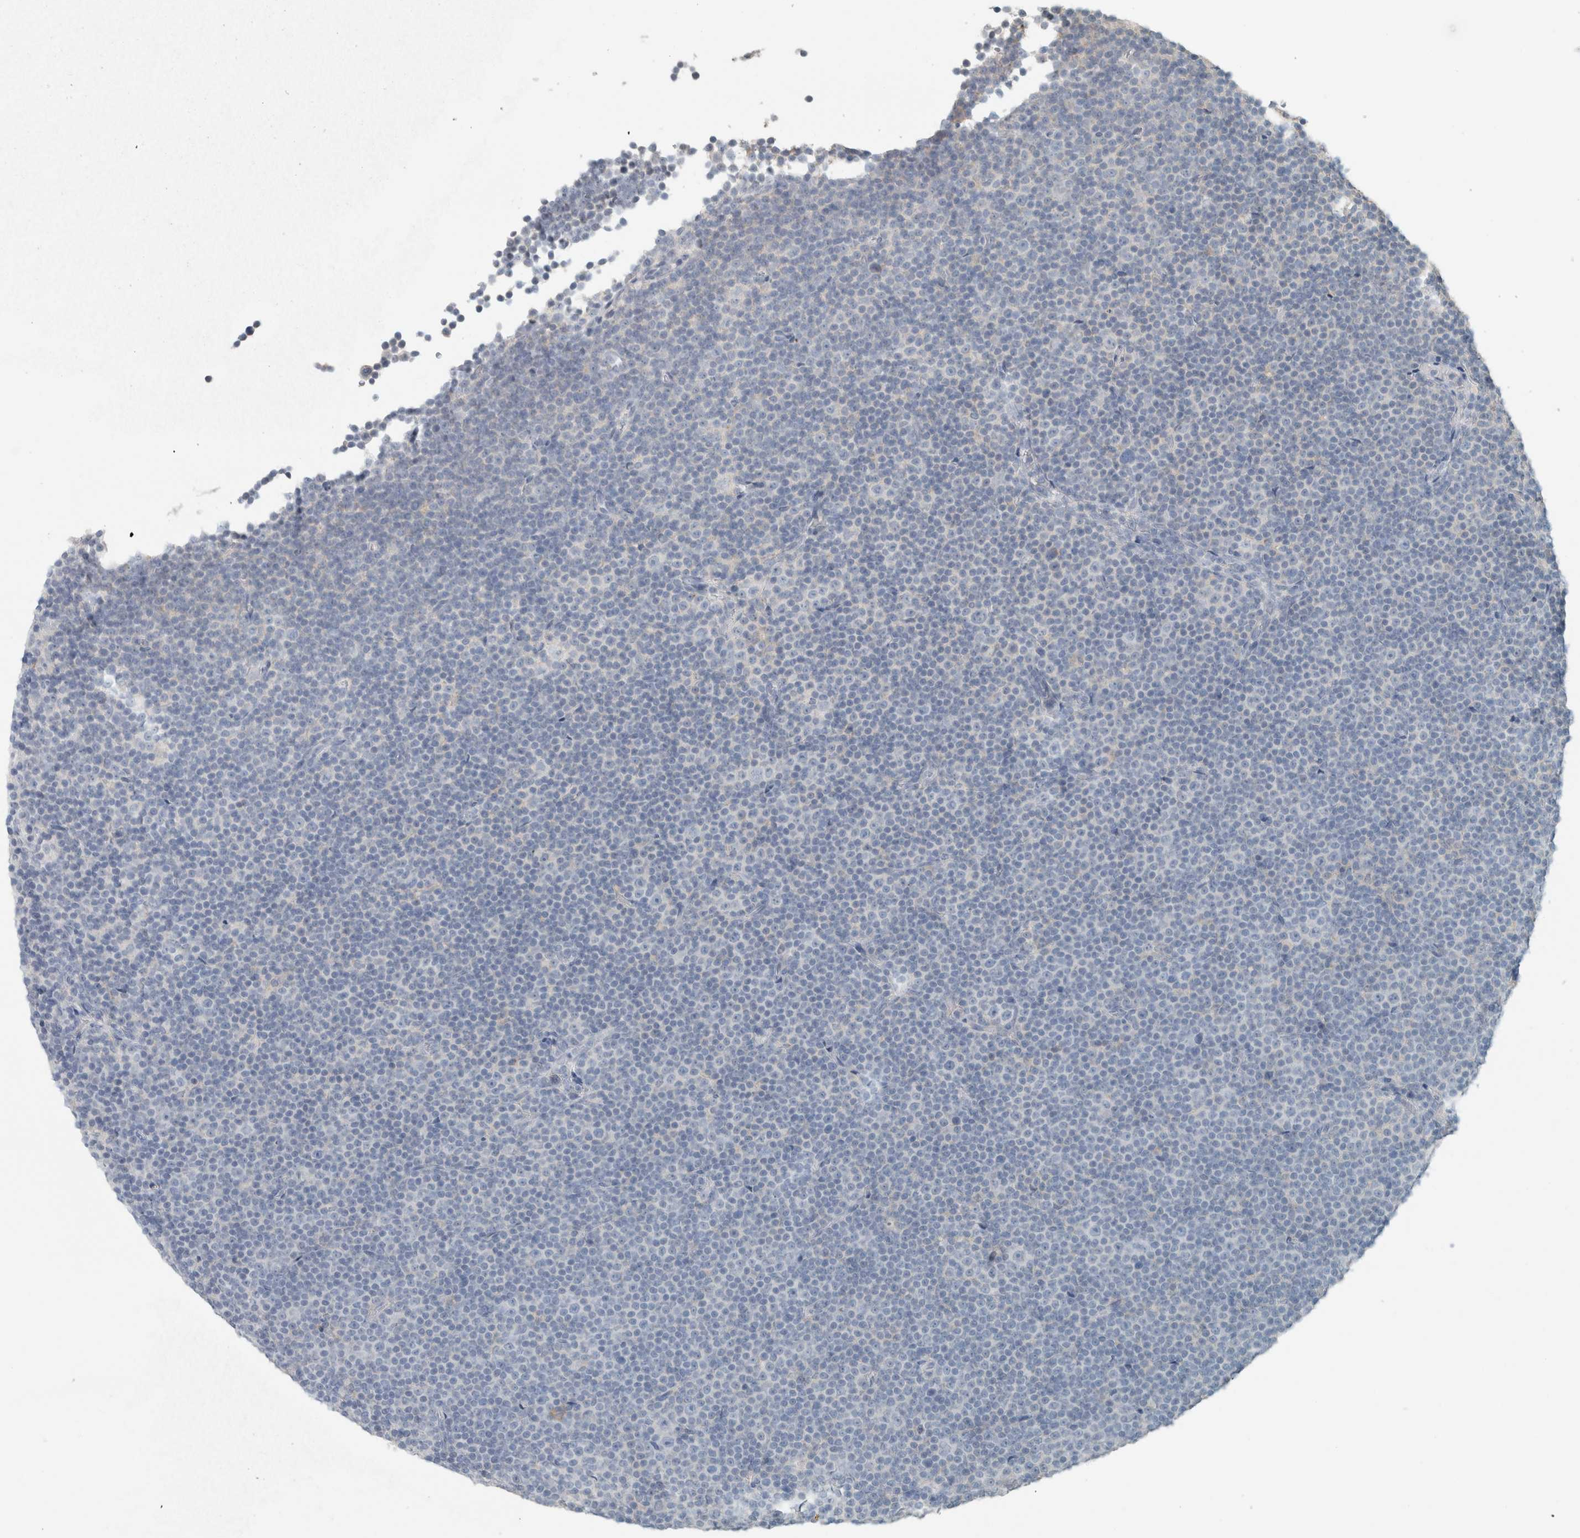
{"staining": {"intensity": "negative", "quantity": "none", "location": "none"}, "tissue": "lymphoma", "cell_type": "Tumor cells", "image_type": "cancer", "snomed": [{"axis": "morphology", "description": "Malignant lymphoma, non-Hodgkin's type, Low grade"}, {"axis": "topography", "description": "Lymph node"}], "caption": "IHC of malignant lymphoma, non-Hodgkin's type (low-grade) exhibits no staining in tumor cells.", "gene": "SCIN", "patient": {"sex": "female", "age": 67}}